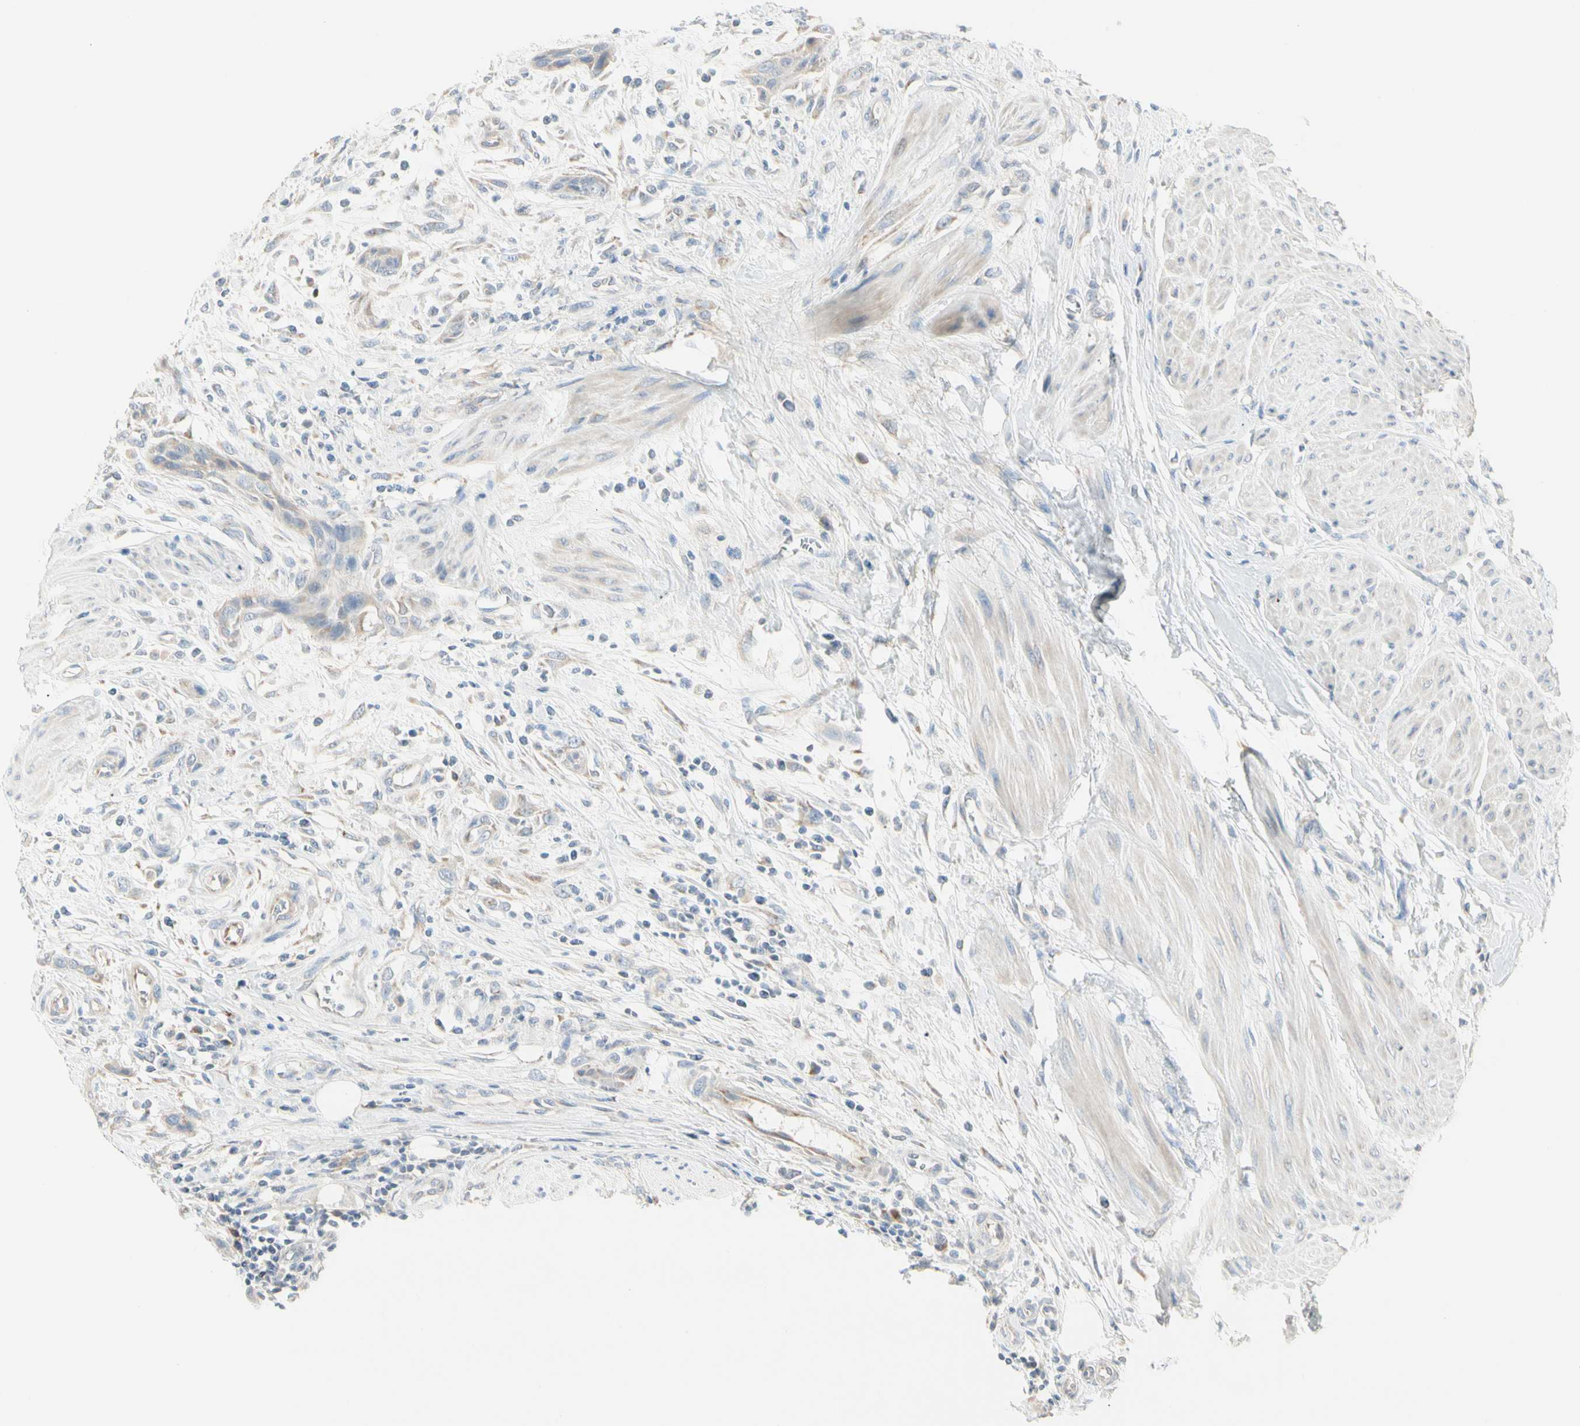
{"staining": {"intensity": "negative", "quantity": "none", "location": "none"}, "tissue": "urothelial cancer", "cell_type": "Tumor cells", "image_type": "cancer", "snomed": [{"axis": "morphology", "description": "Urothelial carcinoma, High grade"}, {"axis": "topography", "description": "Urinary bladder"}], "caption": "The photomicrograph exhibits no staining of tumor cells in urothelial carcinoma (high-grade). (Stains: DAB immunohistochemistry (IHC) with hematoxylin counter stain, Microscopy: brightfield microscopy at high magnification).", "gene": "ALDH18A1", "patient": {"sex": "male", "age": 35}}